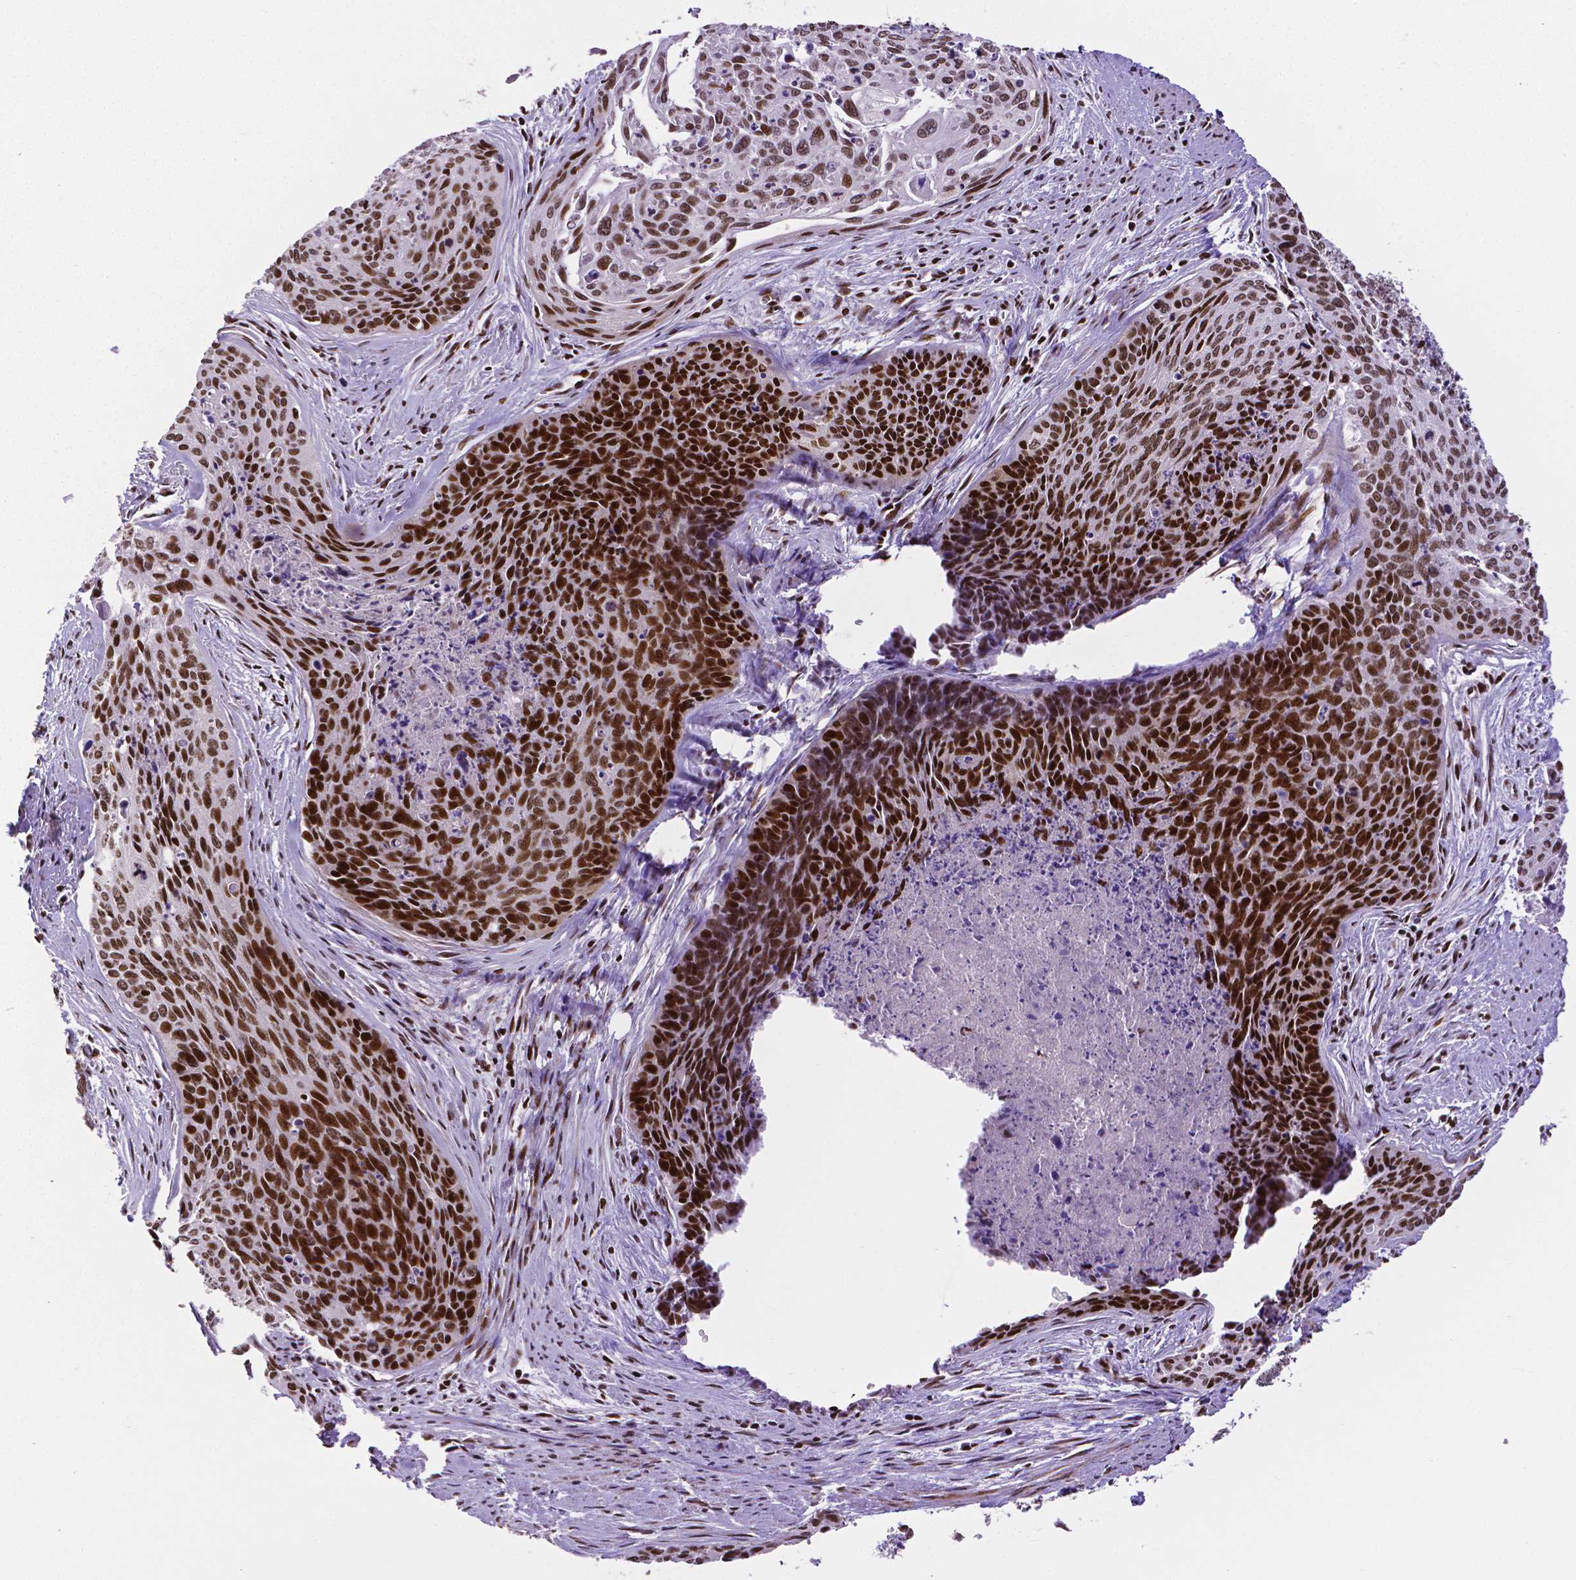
{"staining": {"intensity": "strong", "quantity": ">75%", "location": "nuclear"}, "tissue": "cervical cancer", "cell_type": "Tumor cells", "image_type": "cancer", "snomed": [{"axis": "morphology", "description": "Squamous cell carcinoma, NOS"}, {"axis": "topography", "description": "Cervix"}], "caption": "A histopathology image showing strong nuclear positivity in about >75% of tumor cells in cervical cancer, as visualized by brown immunohistochemical staining.", "gene": "CTCF", "patient": {"sex": "female", "age": 55}}